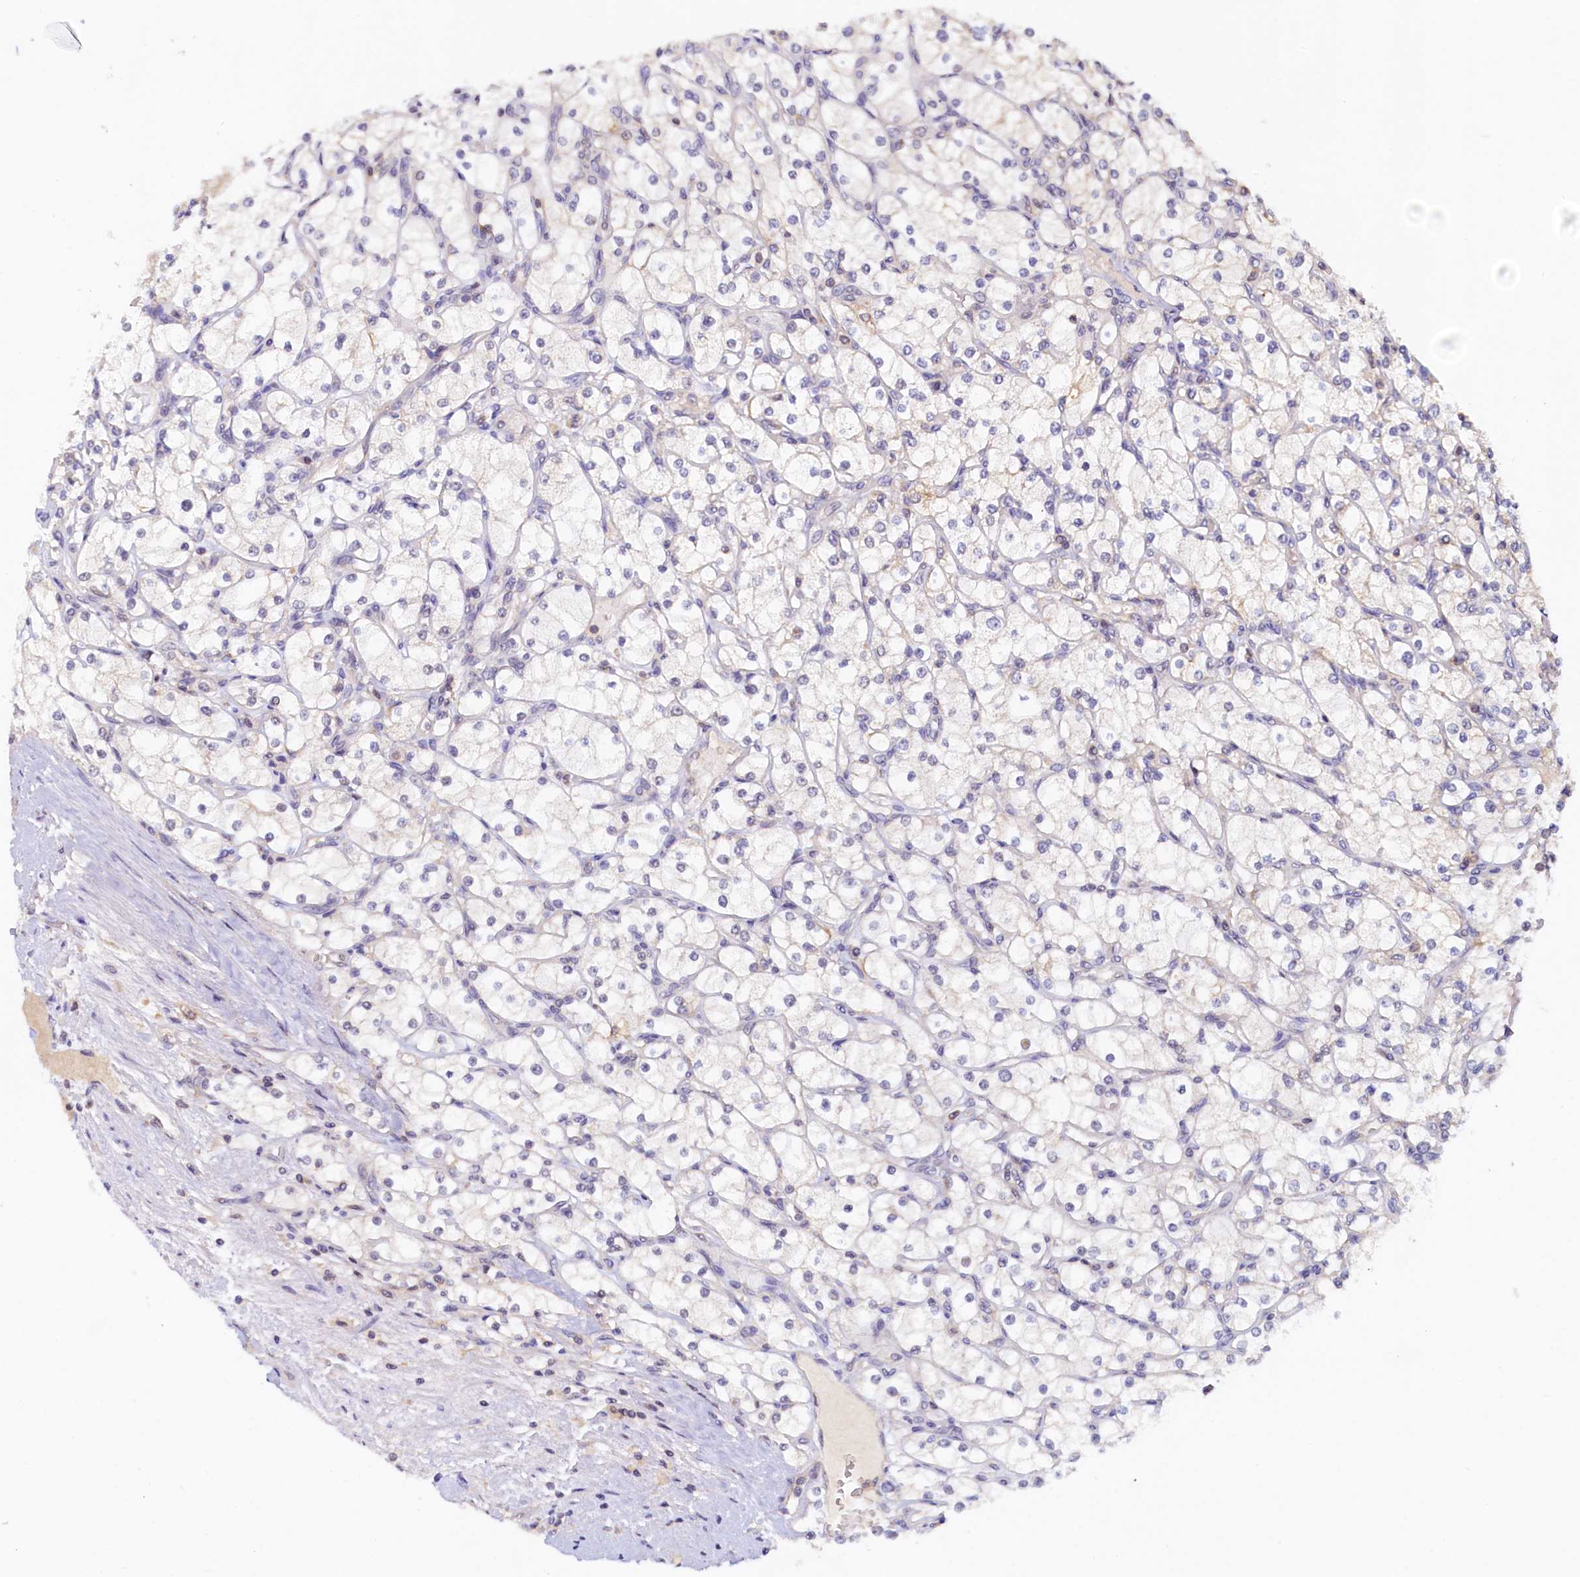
{"staining": {"intensity": "negative", "quantity": "none", "location": "none"}, "tissue": "renal cancer", "cell_type": "Tumor cells", "image_type": "cancer", "snomed": [{"axis": "morphology", "description": "Adenocarcinoma, NOS"}, {"axis": "topography", "description": "Kidney"}], "caption": "An immunohistochemistry photomicrograph of renal cancer (adenocarcinoma) is shown. There is no staining in tumor cells of renal cancer (adenocarcinoma).", "gene": "PAAF1", "patient": {"sex": "male", "age": 80}}